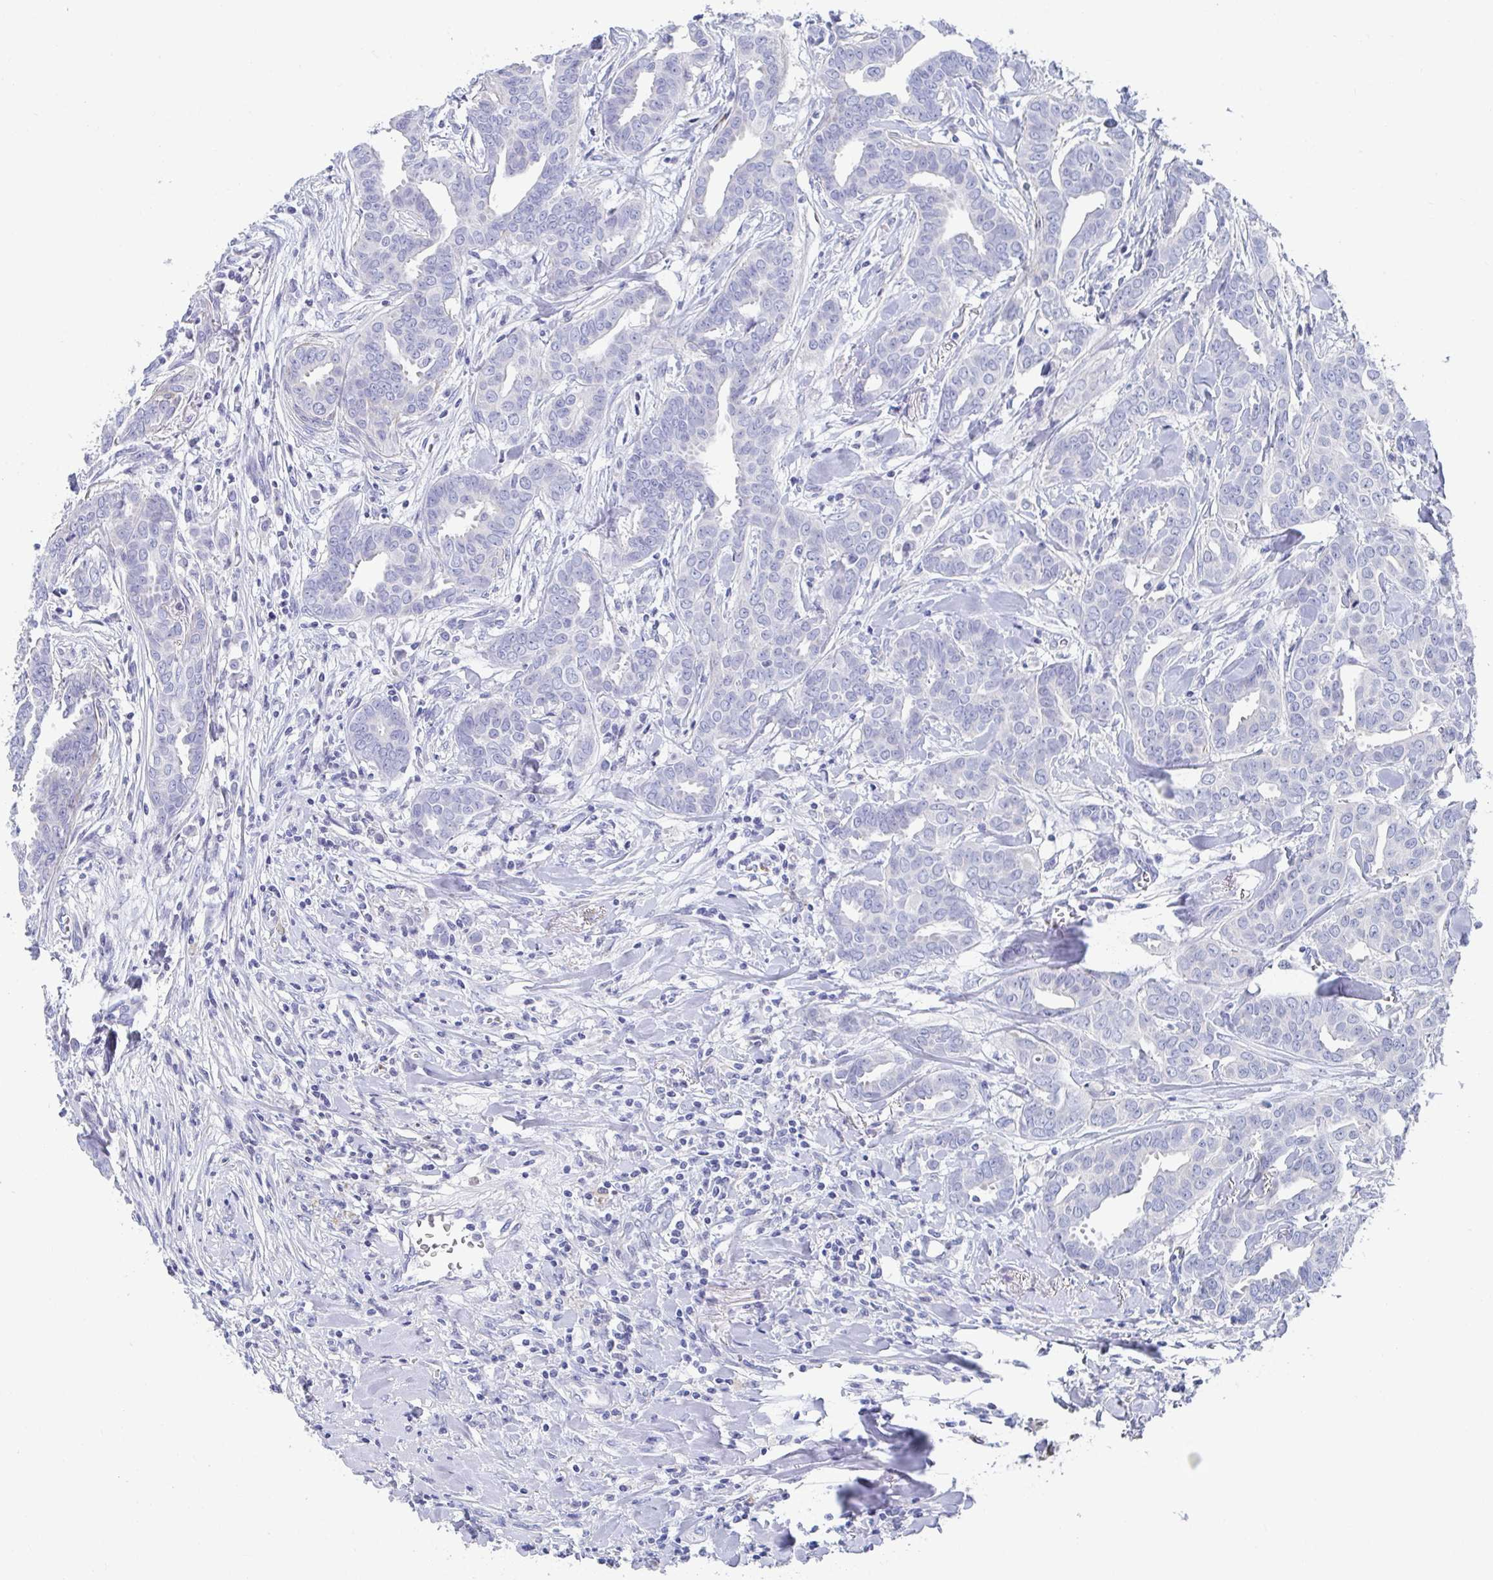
{"staining": {"intensity": "negative", "quantity": "none", "location": "none"}, "tissue": "breast cancer", "cell_type": "Tumor cells", "image_type": "cancer", "snomed": [{"axis": "morphology", "description": "Duct carcinoma"}, {"axis": "topography", "description": "Breast"}], "caption": "Breast cancer (infiltrating ductal carcinoma) was stained to show a protein in brown. There is no significant positivity in tumor cells.", "gene": "ZFP82", "patient": {"sex": "female", "age": 45}}